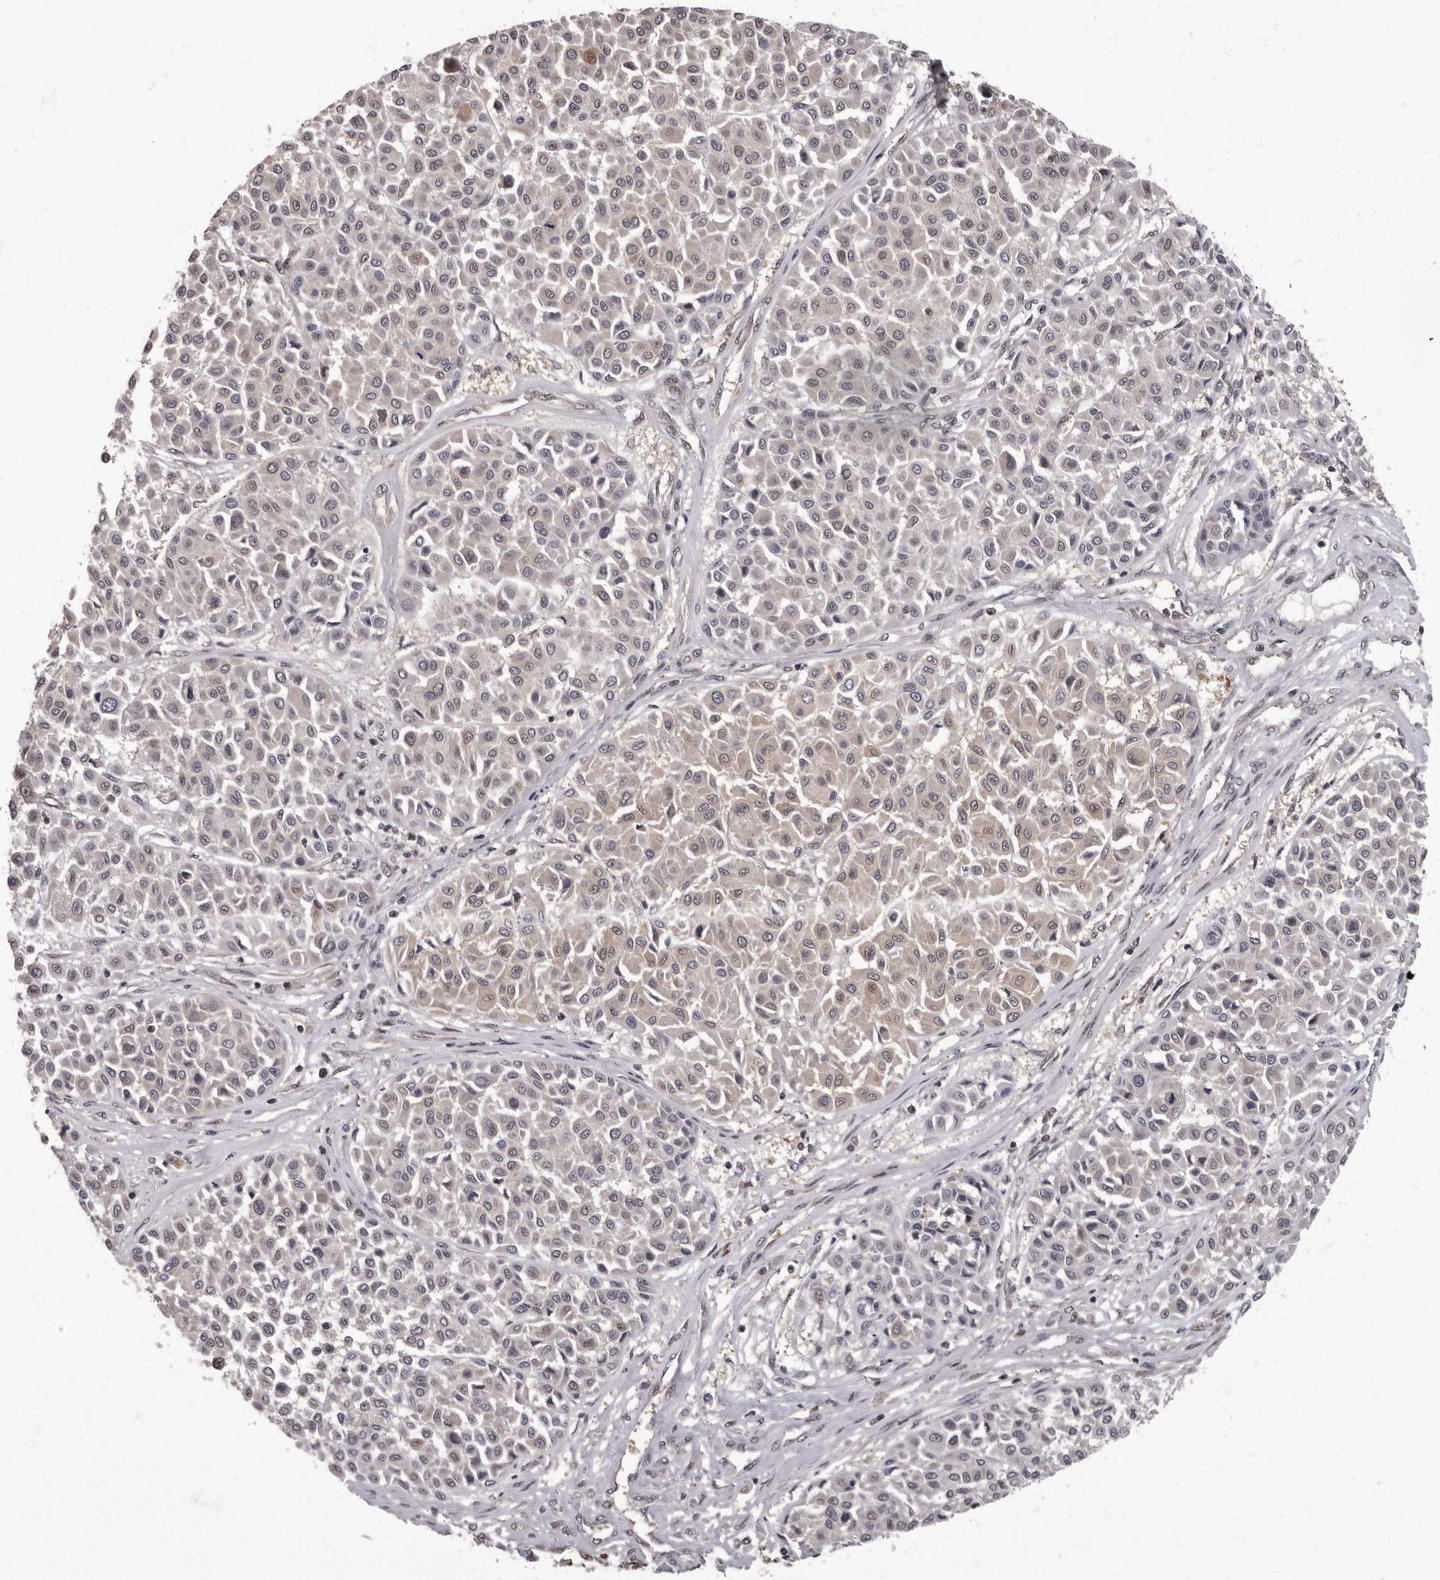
{"staining": {"intensity": "weak", "quantity": "<25%", "location": "nuclear"}, "tissue": "melanoma", "cell_type": "Tumor cells", "image_type": "cancer", "snomed": [{"axis": "morphology", "description": "Malignant melanoma, Metastatic site"}, {"axis": "topography", "description": "Soft tissue"}], "caption": "This is a micrograph of immunohistochemistry staining of melanoma, which shows no positivity in tumor cells. Brightfield microscopy of IHC stained with DAB (3,3'-diaminobenzidine) (brown) and hematoxylin (blue), captured at high magnification.", "gene": "C1orf50", "patient": {"sex": "male", "age": 41}}